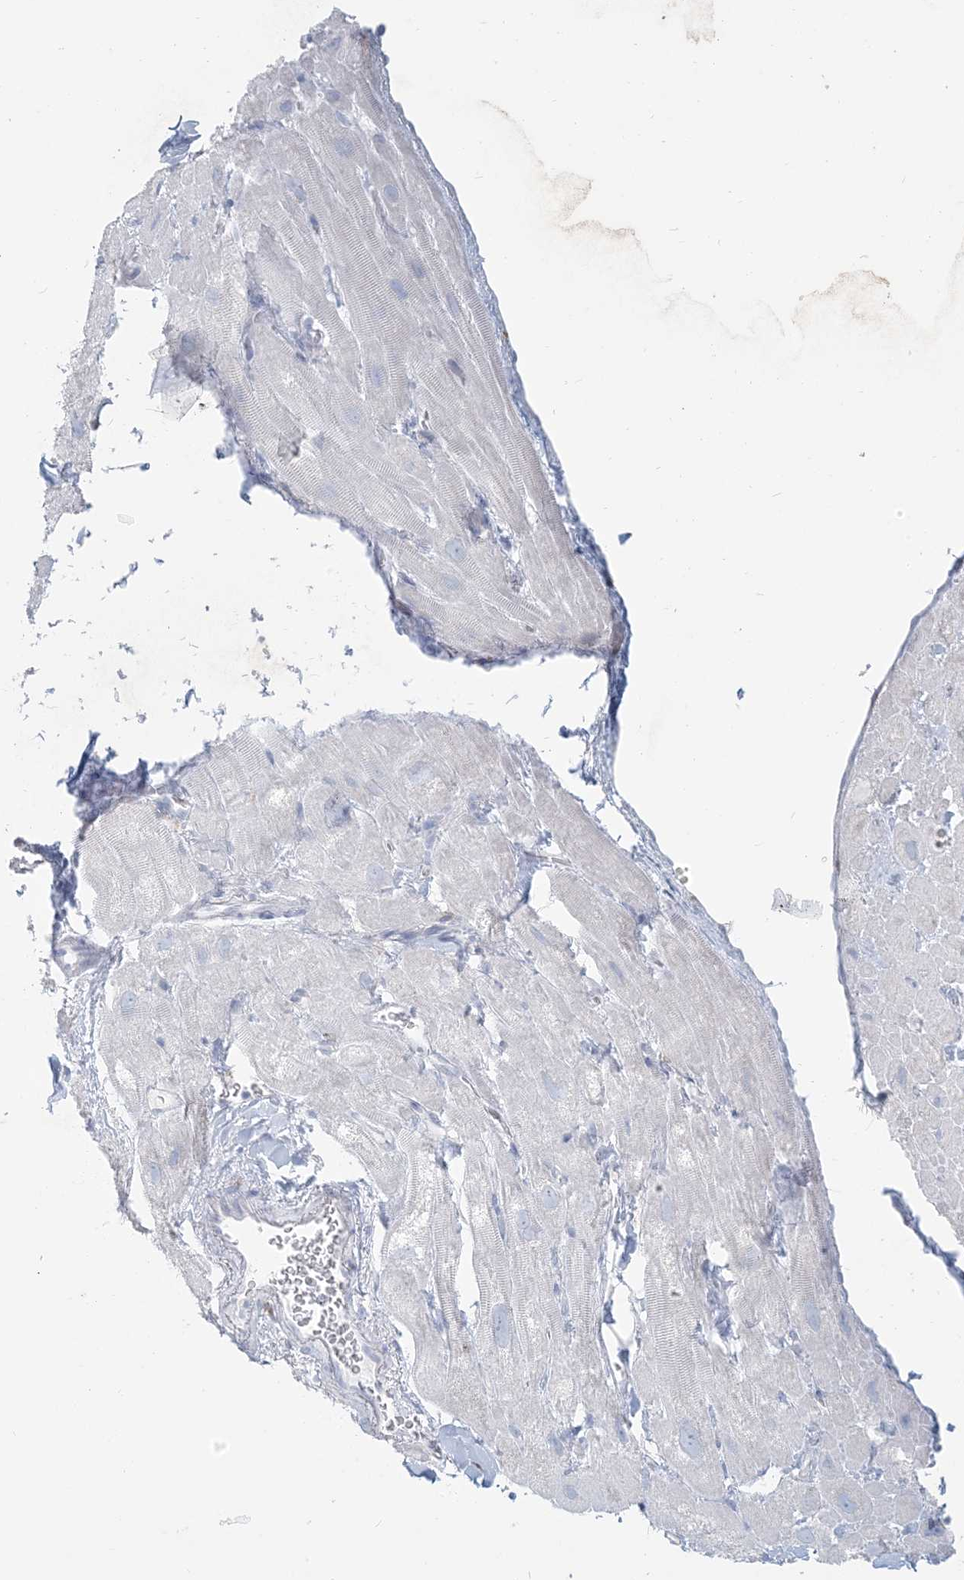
{"staining": {"intensity": "negative", "quantity": "none", "location": "none"}, "tissue": "heart muscle", "cell_type": "Cardiomyocytes", "image_type": "normal", "snomed": [{"axis": "morphology", "description": "Normal tissue, NOS"}, {"axis": "topography", "description": "Heart"}], "caption": "This photomicrograph is of benign heart muscle stained with immunohistochemistry (IHC) to label a protein in brown with the nuclei are counter-stained blue. There is no expression in cardiomyocytes. (Brightfield microscopy of DAB IHC at high magnification).", "gene": "HLA", "patient": {"sex": "male", "age": 49}}